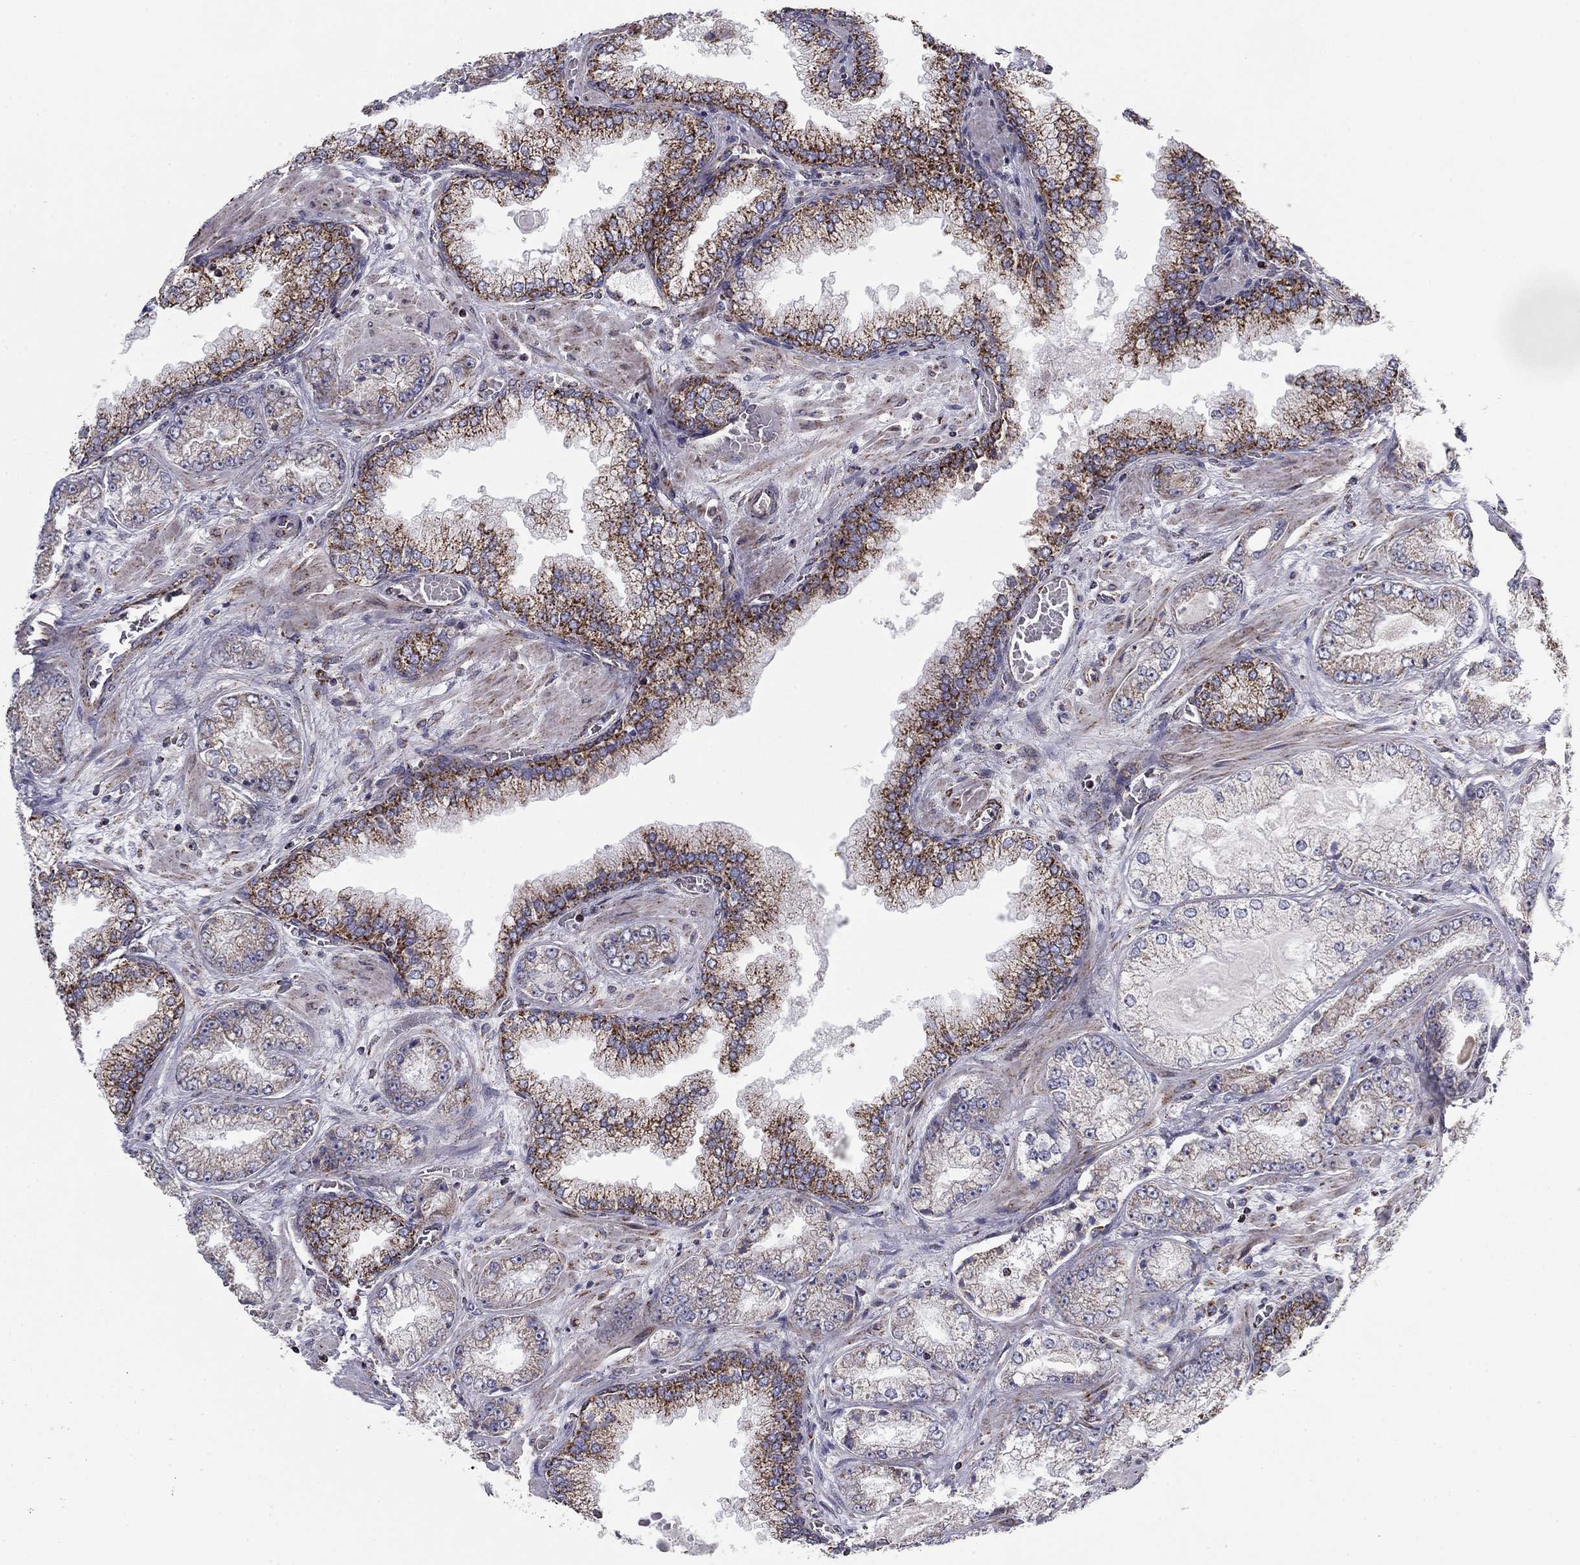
{"staining": {"intensity": "moderate", "quantity": ">75%", "location": "cytoplasmic/membranous"}, "tissue": "prostate cancer", "cell_type": "Tumor cells", "image_type": "cancer", "snomed": [{"axis": "morphology", "description": "Adenocarcinoma, Low grade"}, {"axis": "topography", "description": "Prostate"}], "caption": "The photomicrograph exhibits staining of prostate cancer, revealing moderate cytoplasmic/membranous protein expression (brown color) within tumor cells.", "gene": "NDUFV1", "patient": {"sex": "male", "age": 57}}